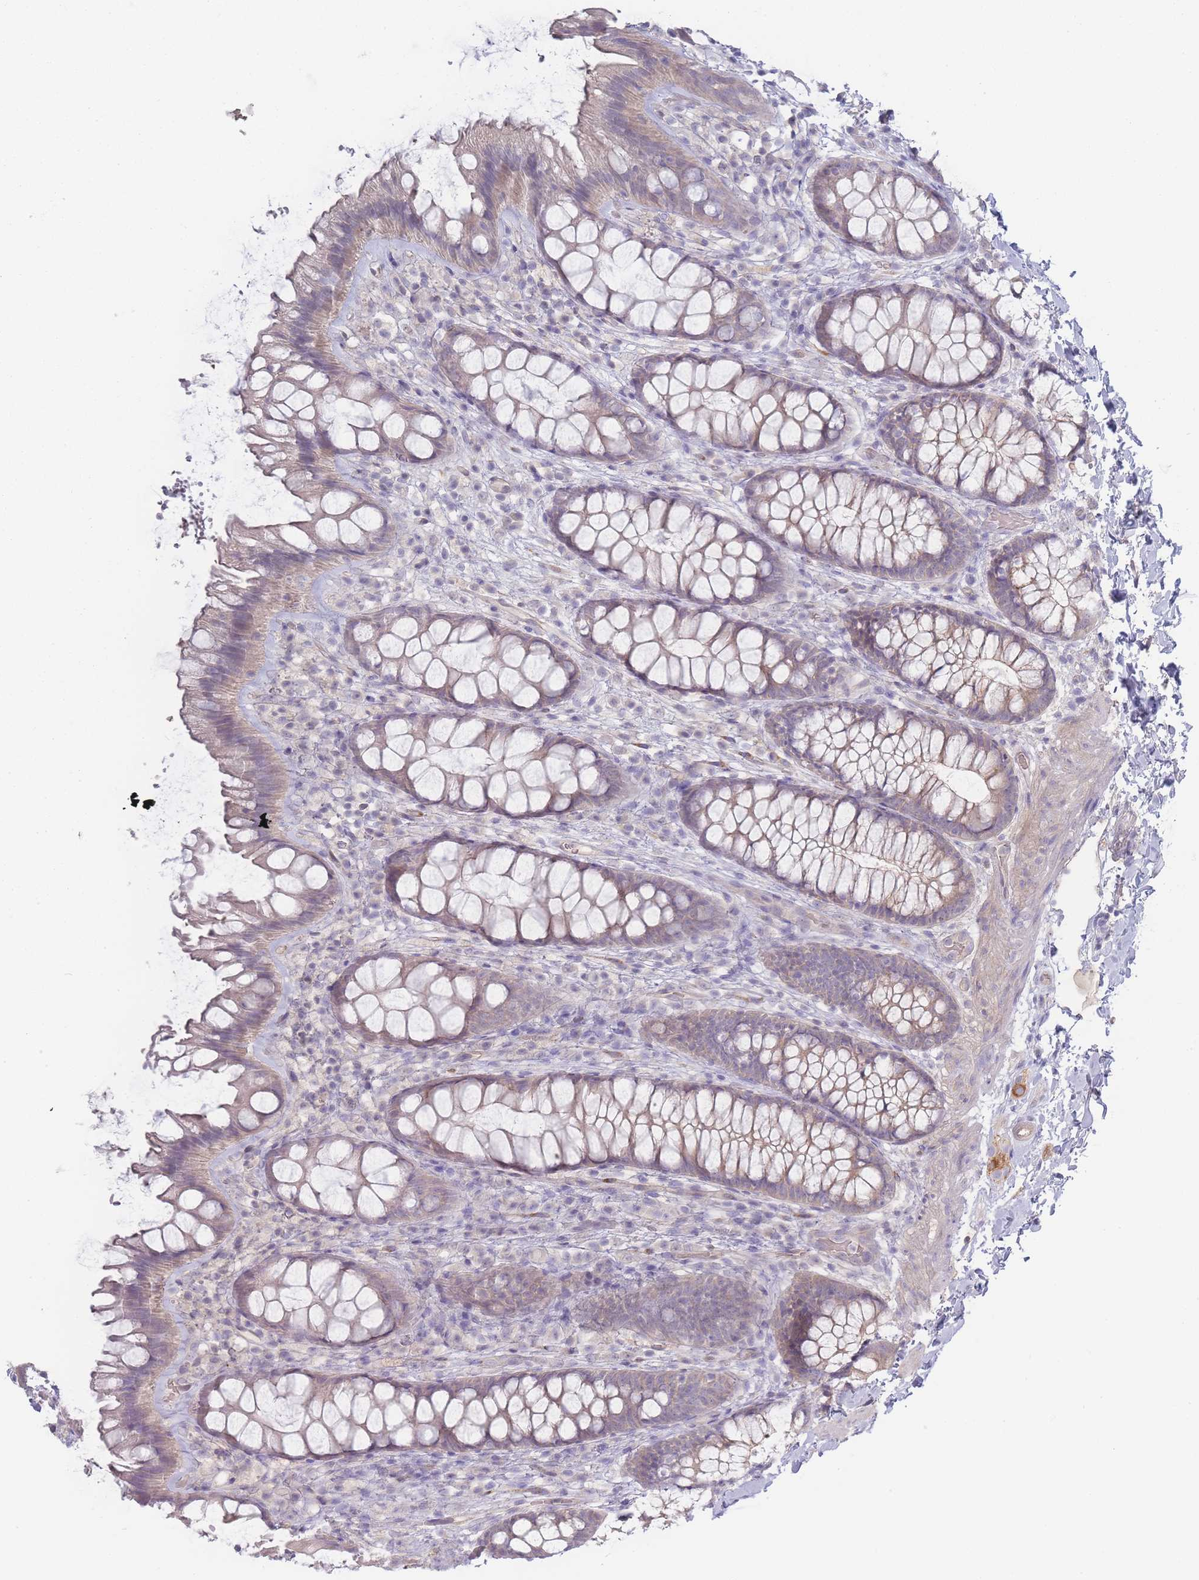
{"staining": {"intensity": "weak", "quantity": ">75%", "location": "cytoplasmic/membranous"}, "tissue": "colon", "cell_type": "Endothelial cells", "image_type": "normal", "snomed": [{"axis": "morphology", "description": "Normal tissue, NOS"}, {"axis": "topography", "description": "Colon"}], "caption": "This micrograph reveals immunohistochemistry staining of benign colon, with low weak cytoplasmic/membranous expression in approximately >75% of endothelial cells.", "gene": "SPHKAP", "patient": {"sex": "male", "age": 46}}